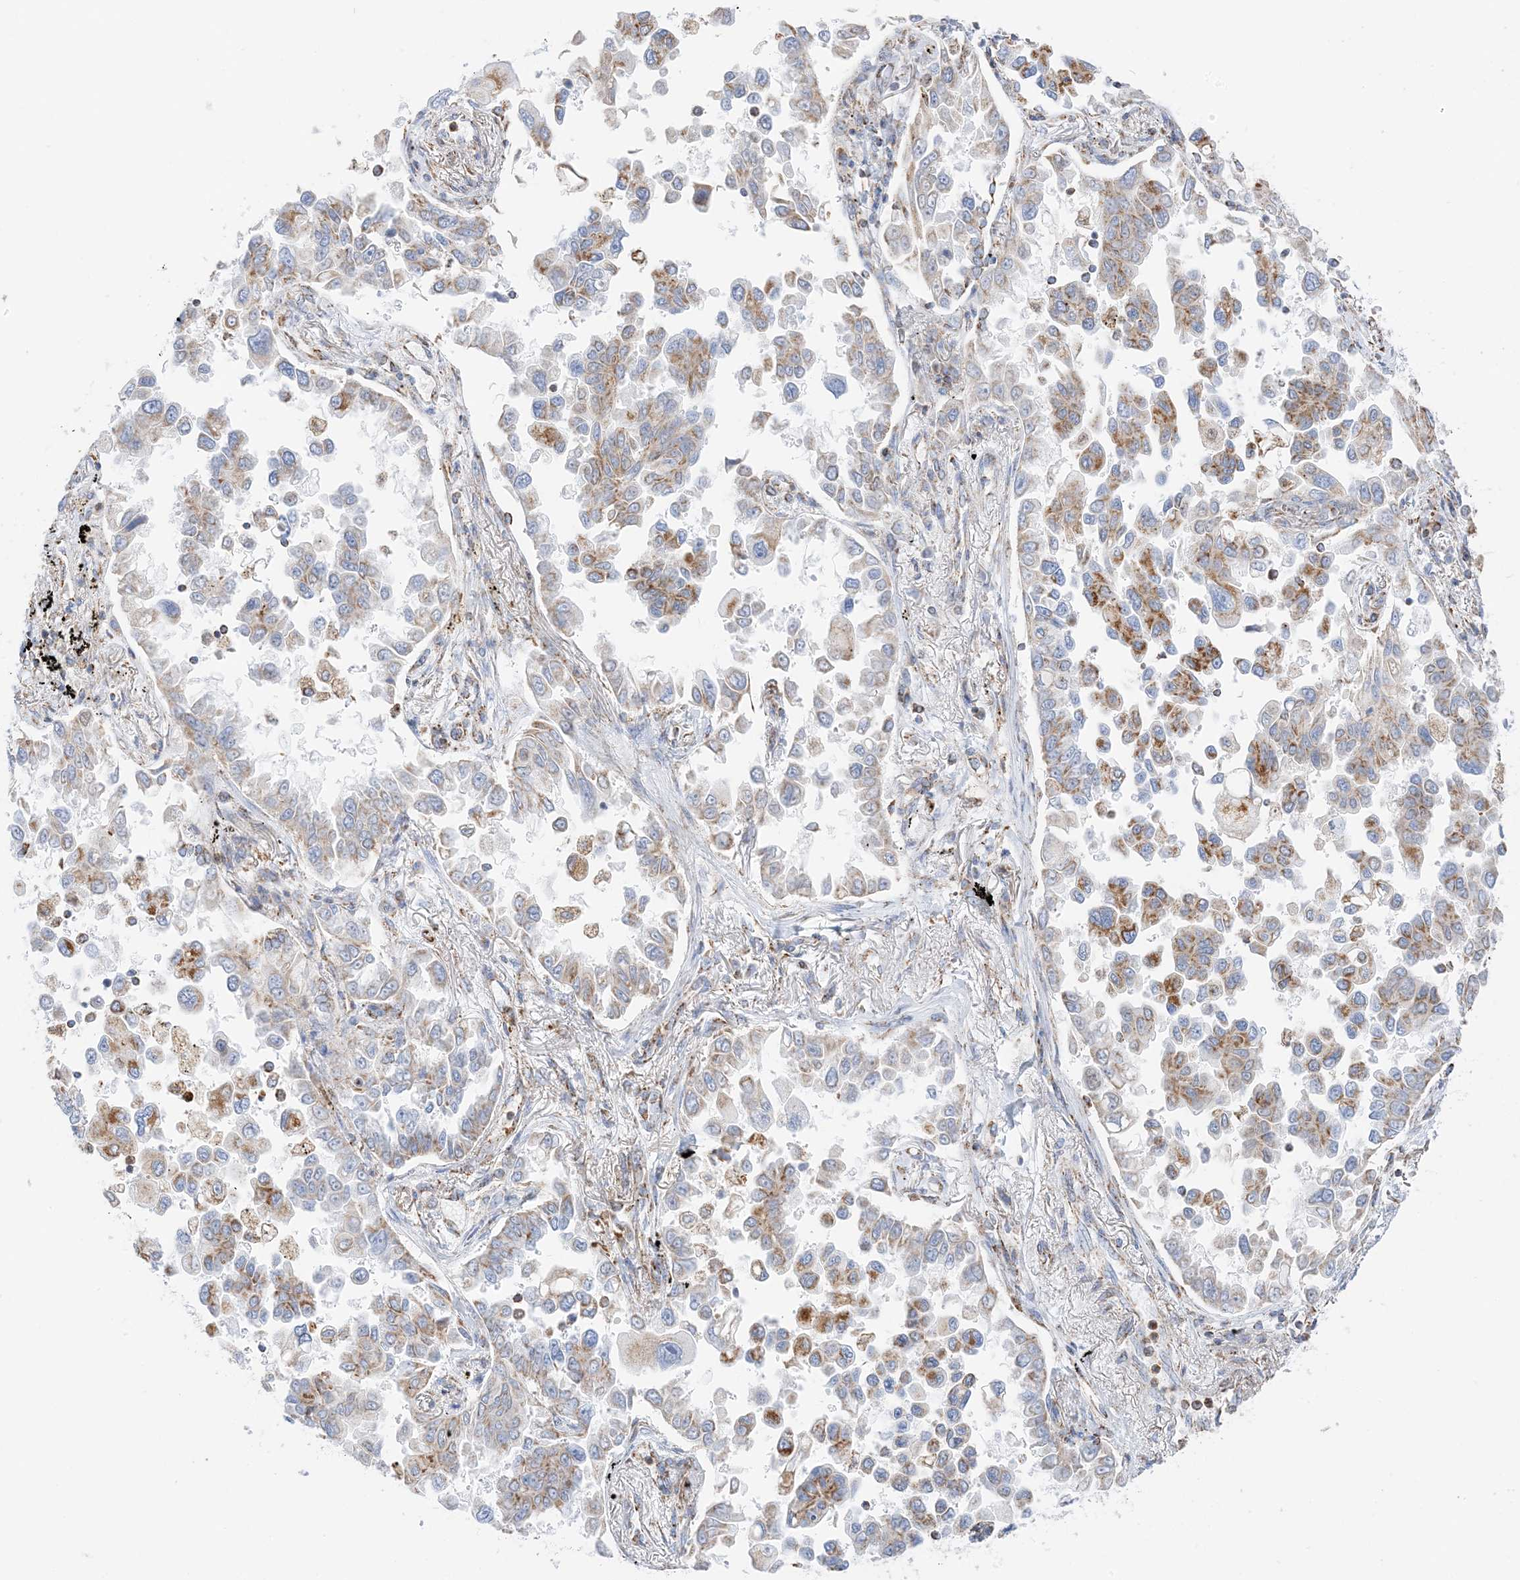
{"staining": {"intensity": "moderate", "quantity": ">75%", "location": "cytoplasmic/membranous"}, "tissue": "lung cancer", "cell_type": "Tumor cells", "image_type": "cancer", "snomed": [{"axis": "morphology", "description": "Adenocarcinoma, NOS"}, {"axis": "topography", "description": "Lung"}], "caption": "Lung adenocarcinoma stained with a protein marker displays moderate staining in tumor cells.", "gene": "CAPN13", "patient": {"sex": "female", "age": 67}}